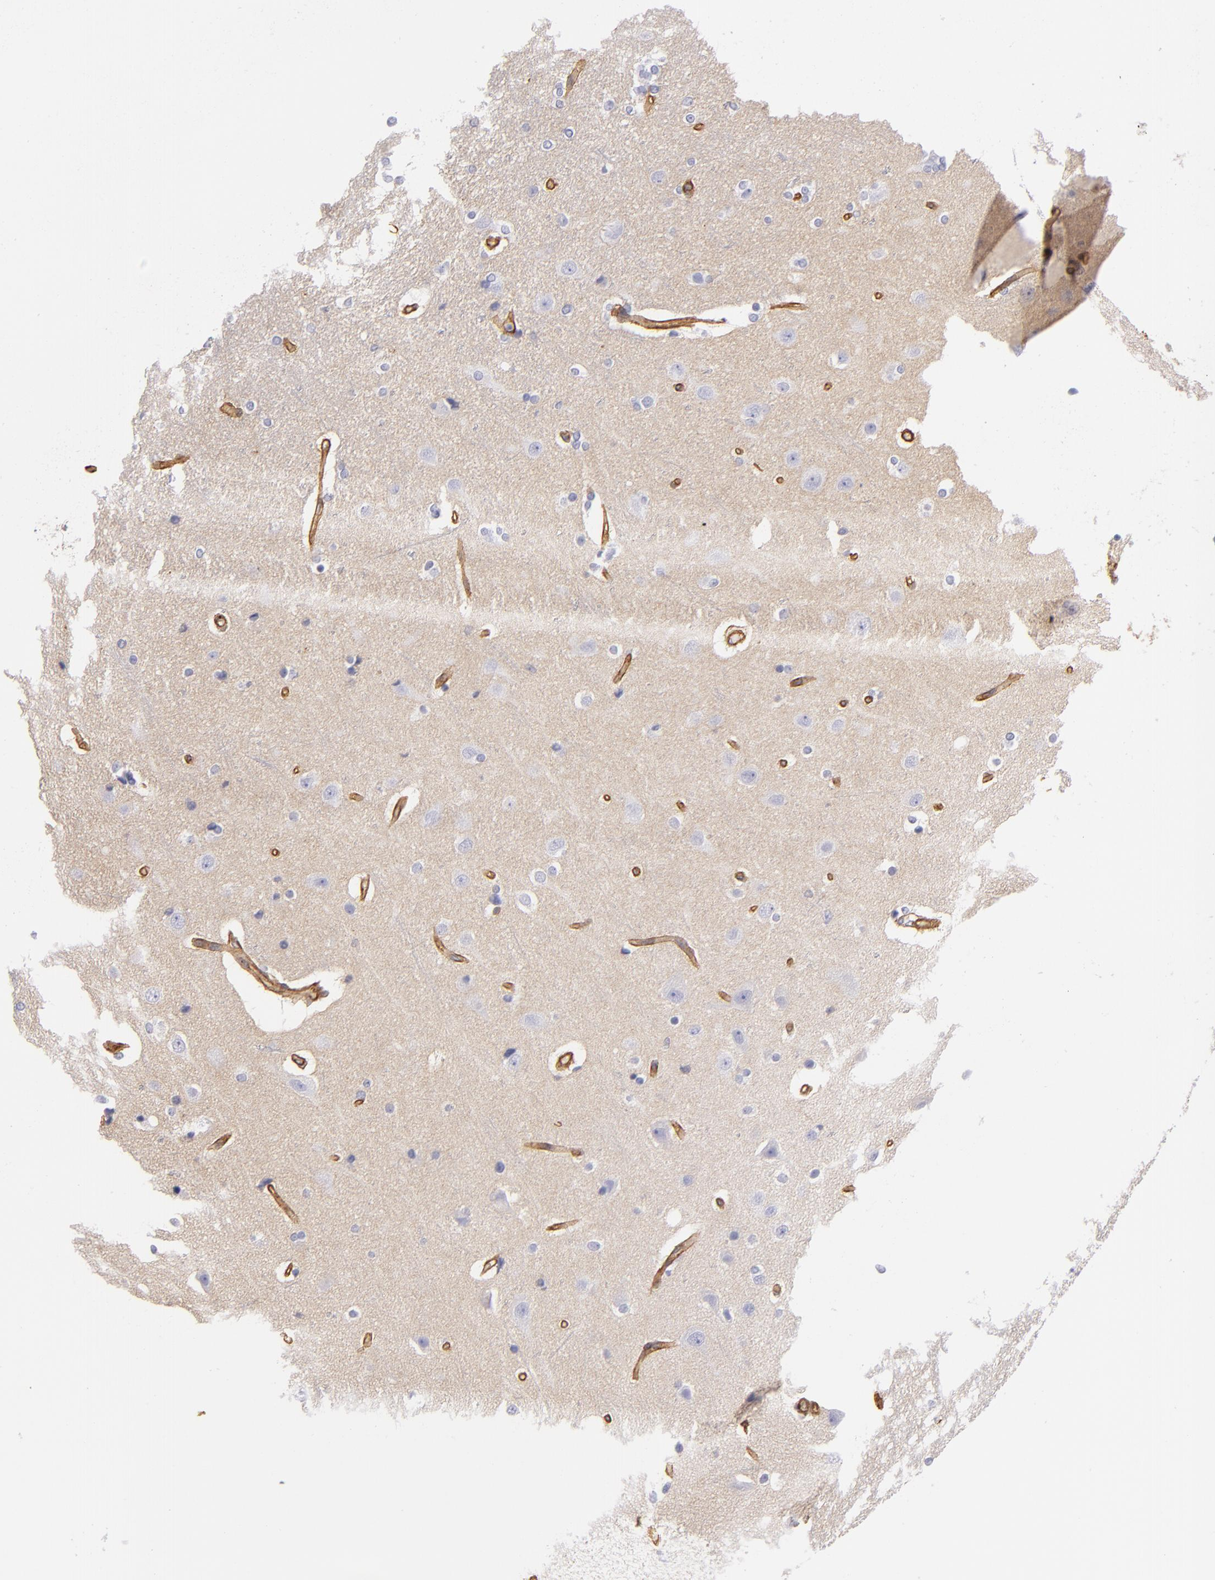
{"staining": {"intensity": "moderate", "quantity": ">75%", "location": "cytoplasmic/membranous"}, "tissue": "cerebral cortex", "cell_type": "Endothelial cells", "image_type": "normal", "snomed": [{"axis": "morphology", "description": "Normal tissue, NOS"}, {"axis": "topography", "description": "Cerebral cortex"}], "caption": "DAB (3,3'-diaminobenzidine) immunohistochemical staining of normal human cerebral cortex reveals moderate cytoplasmic/membranous protein positivity in approximately >75% of endothelial cells. (Stains: DAB (3,3'-diaminobenzidine) in brown, nuclei in blue, Microscopy: brightfield microscopy at high magnification).", "gene": "CD151", "patient": {"sex": "female", "age": 54}}